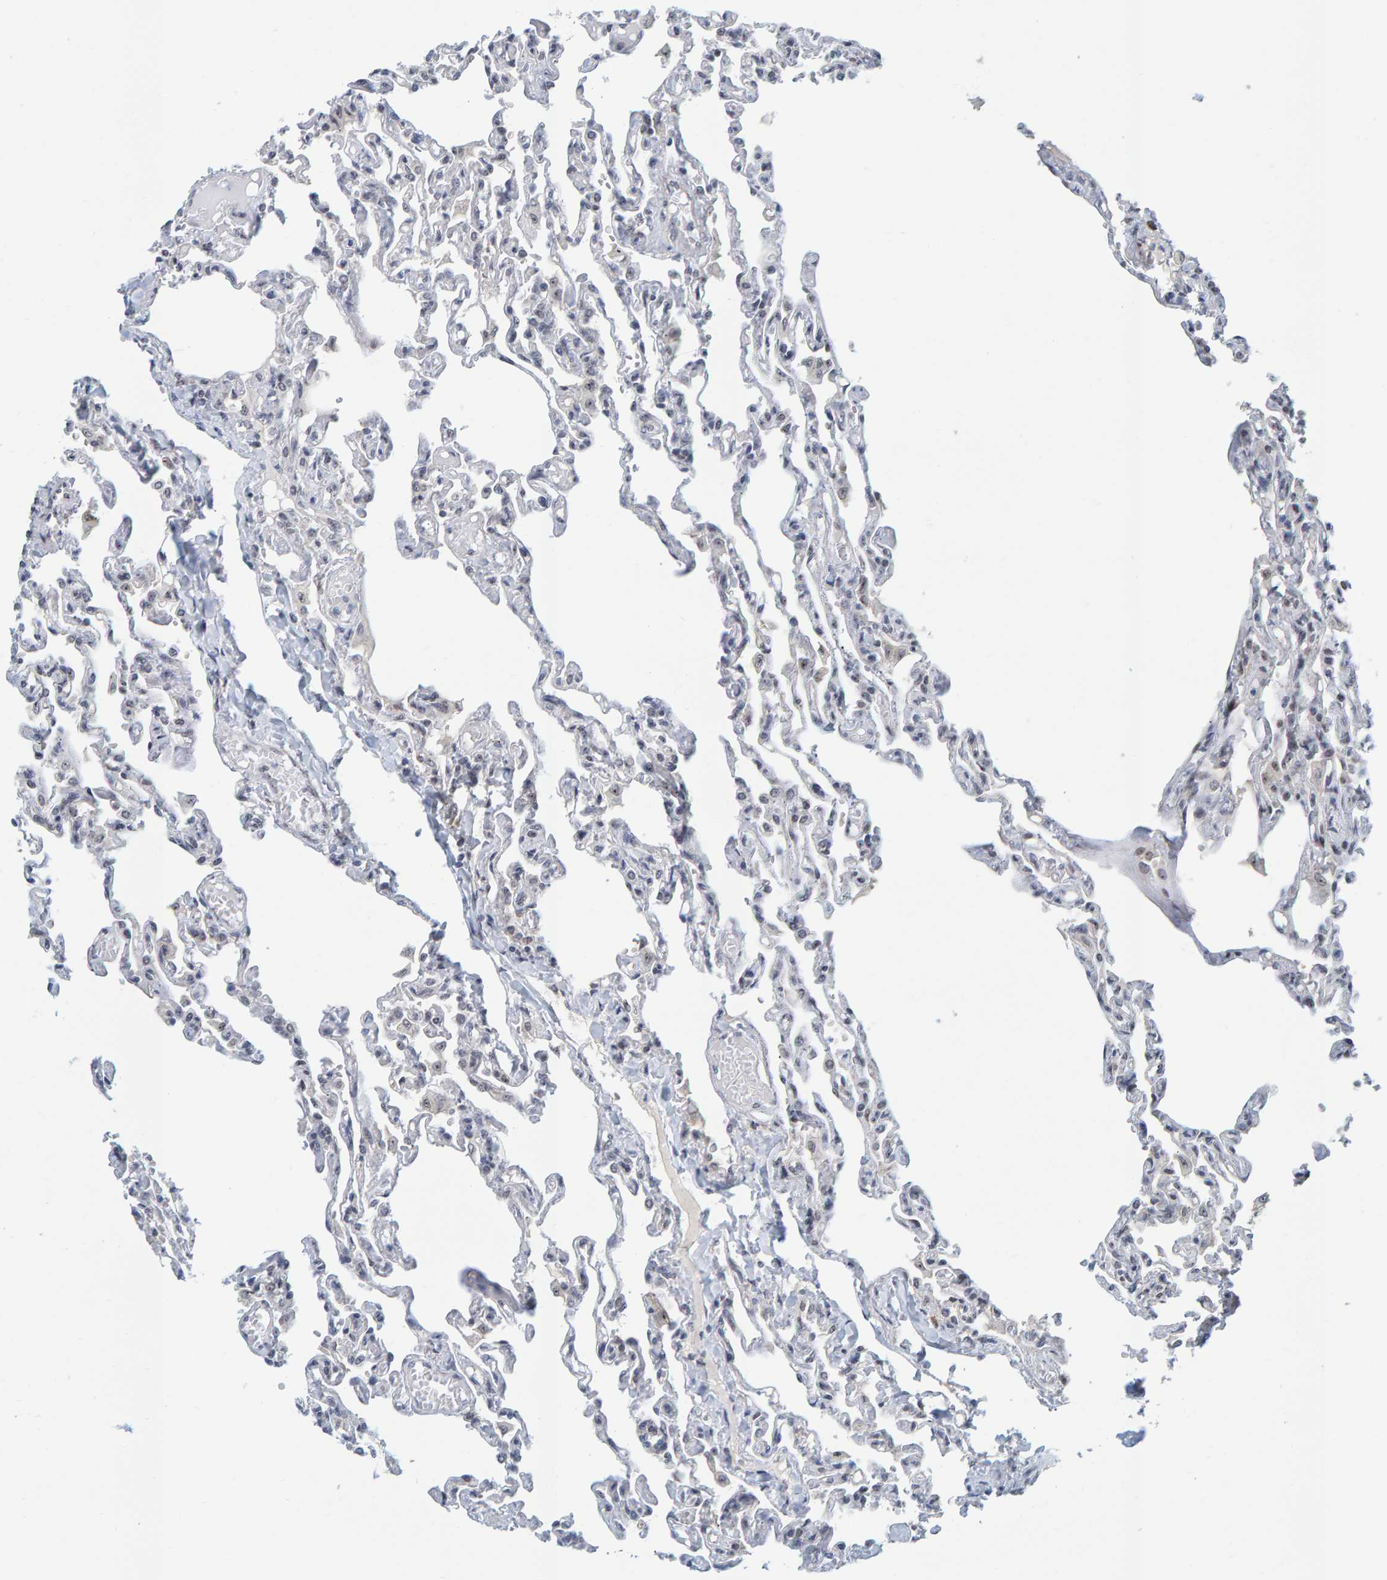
{"staining": {"intensity": "negative", "quantity": "none", "location": "none"}, "tissue": "lung", "cell_type": "Alveolar cells", "image_type": "normal", "snomed": [{"axis": "morphology", "description": "Normal tissue, NOS"}, {"axis": "topography", "description": "Lung"}], "caption": "Photomicrograph shows no significant protein positivity in alveolar cells of normal lung. (Stains: DAB IHC with hematoxylin counter stain, Microscopy: brightfield microscopy at high magnification).", "gene": "POLR1E", "patient": {"sex": "male", "age": 21}}